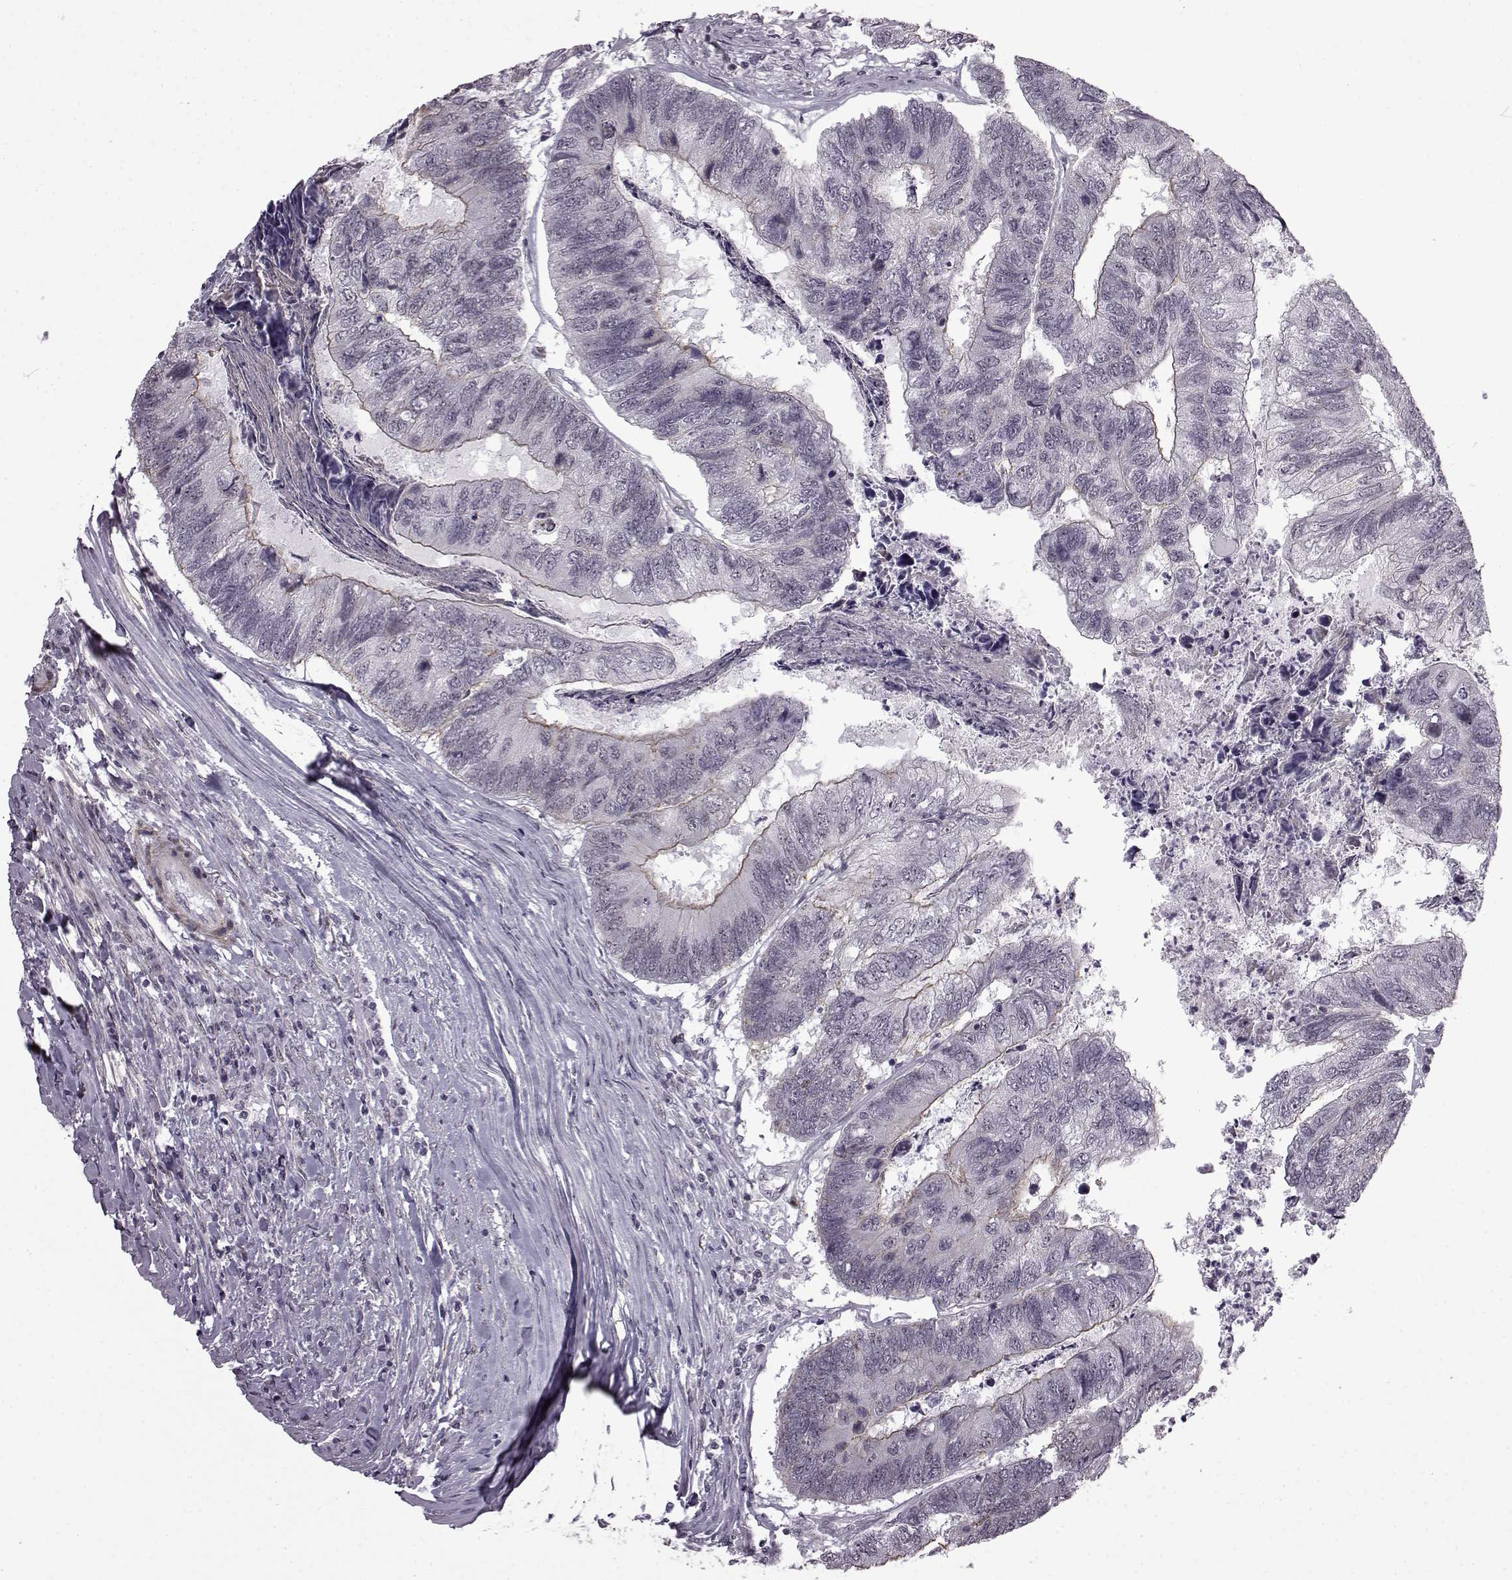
{"staining": {"intensity": "weak", "quantity": "<25%", "location": "cytoplasmic/membranous"}, "tissue": "colorectal cancer", "cell_type": "Tumor cells", "image_type": "cancer", "snomed": [{"axis": "morphology", "description": "Adenocarcinoma, NOS"}, {"axis": "topography", "description": "Colon"}], "caption": "A photomicrograph of colorectal adenocarcinoma stained for a protein exhibits no brown staining in tumor cells.", "gene": "SYNPO2", "patient": {"sex": "female", "age": 67}}